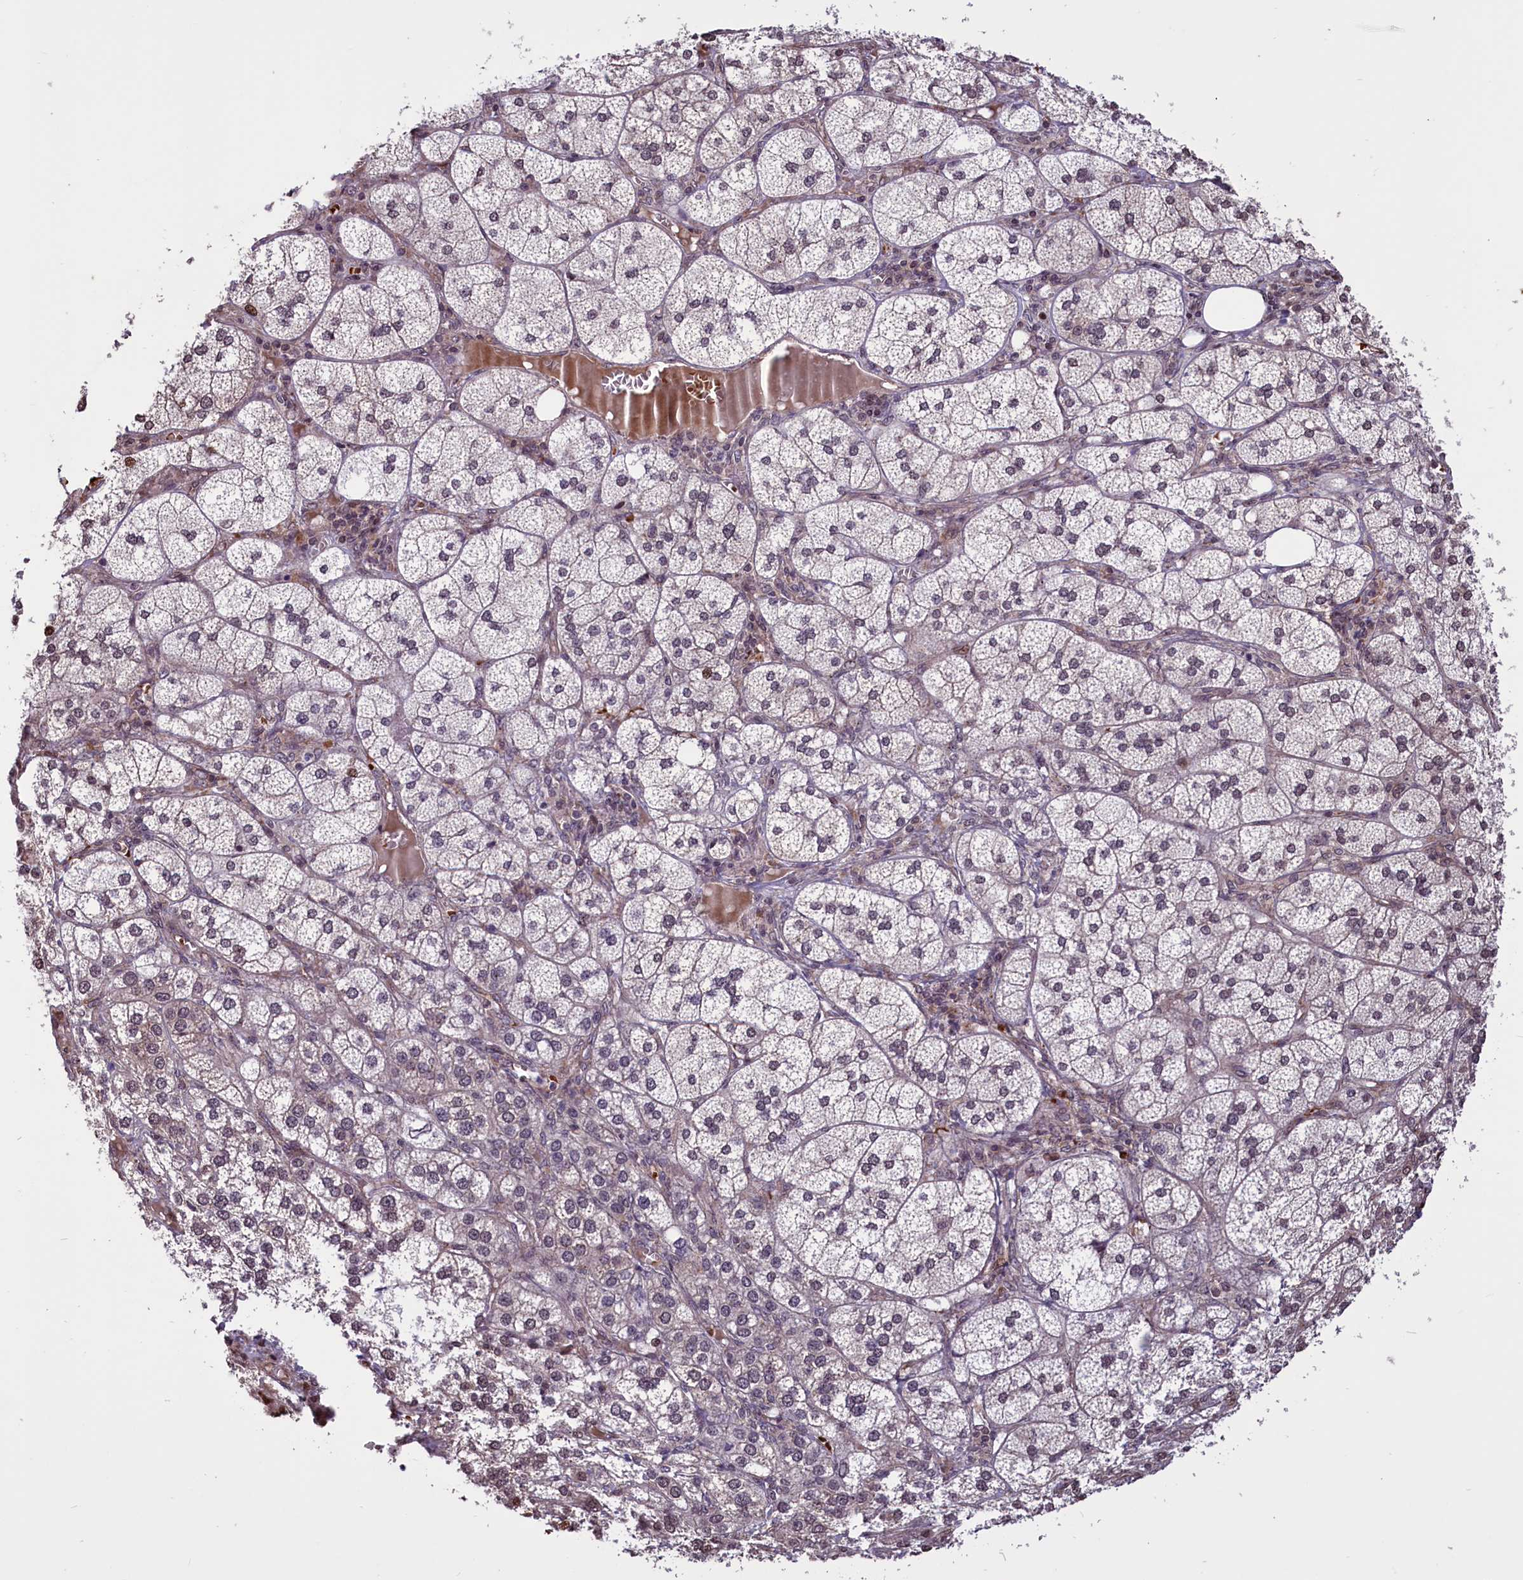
{"staining": {"intensity": "strong", "quantity": "25%-75%", "location": "cytoplasmic/membranous,nuclear"}, "tissue": "adrenal gland", "cell_type": "Glandular cells", "image_type": "normal", "snomed": [{"axis": "morphology", "description": "Normal tissue, NOS"}, {"axis": "topography", "description": "Adrenal gland"}], "caption": "Immunohistochemistry image of normal human adrenal gland stained for a protein (brown), which exhibits high levels of strong cytoplasmic/membranous,nuclear expression in approximately 25%-75% of glandular cells.", "gene": "SHFL", "patient": {"sex": "female", "age": 61}}